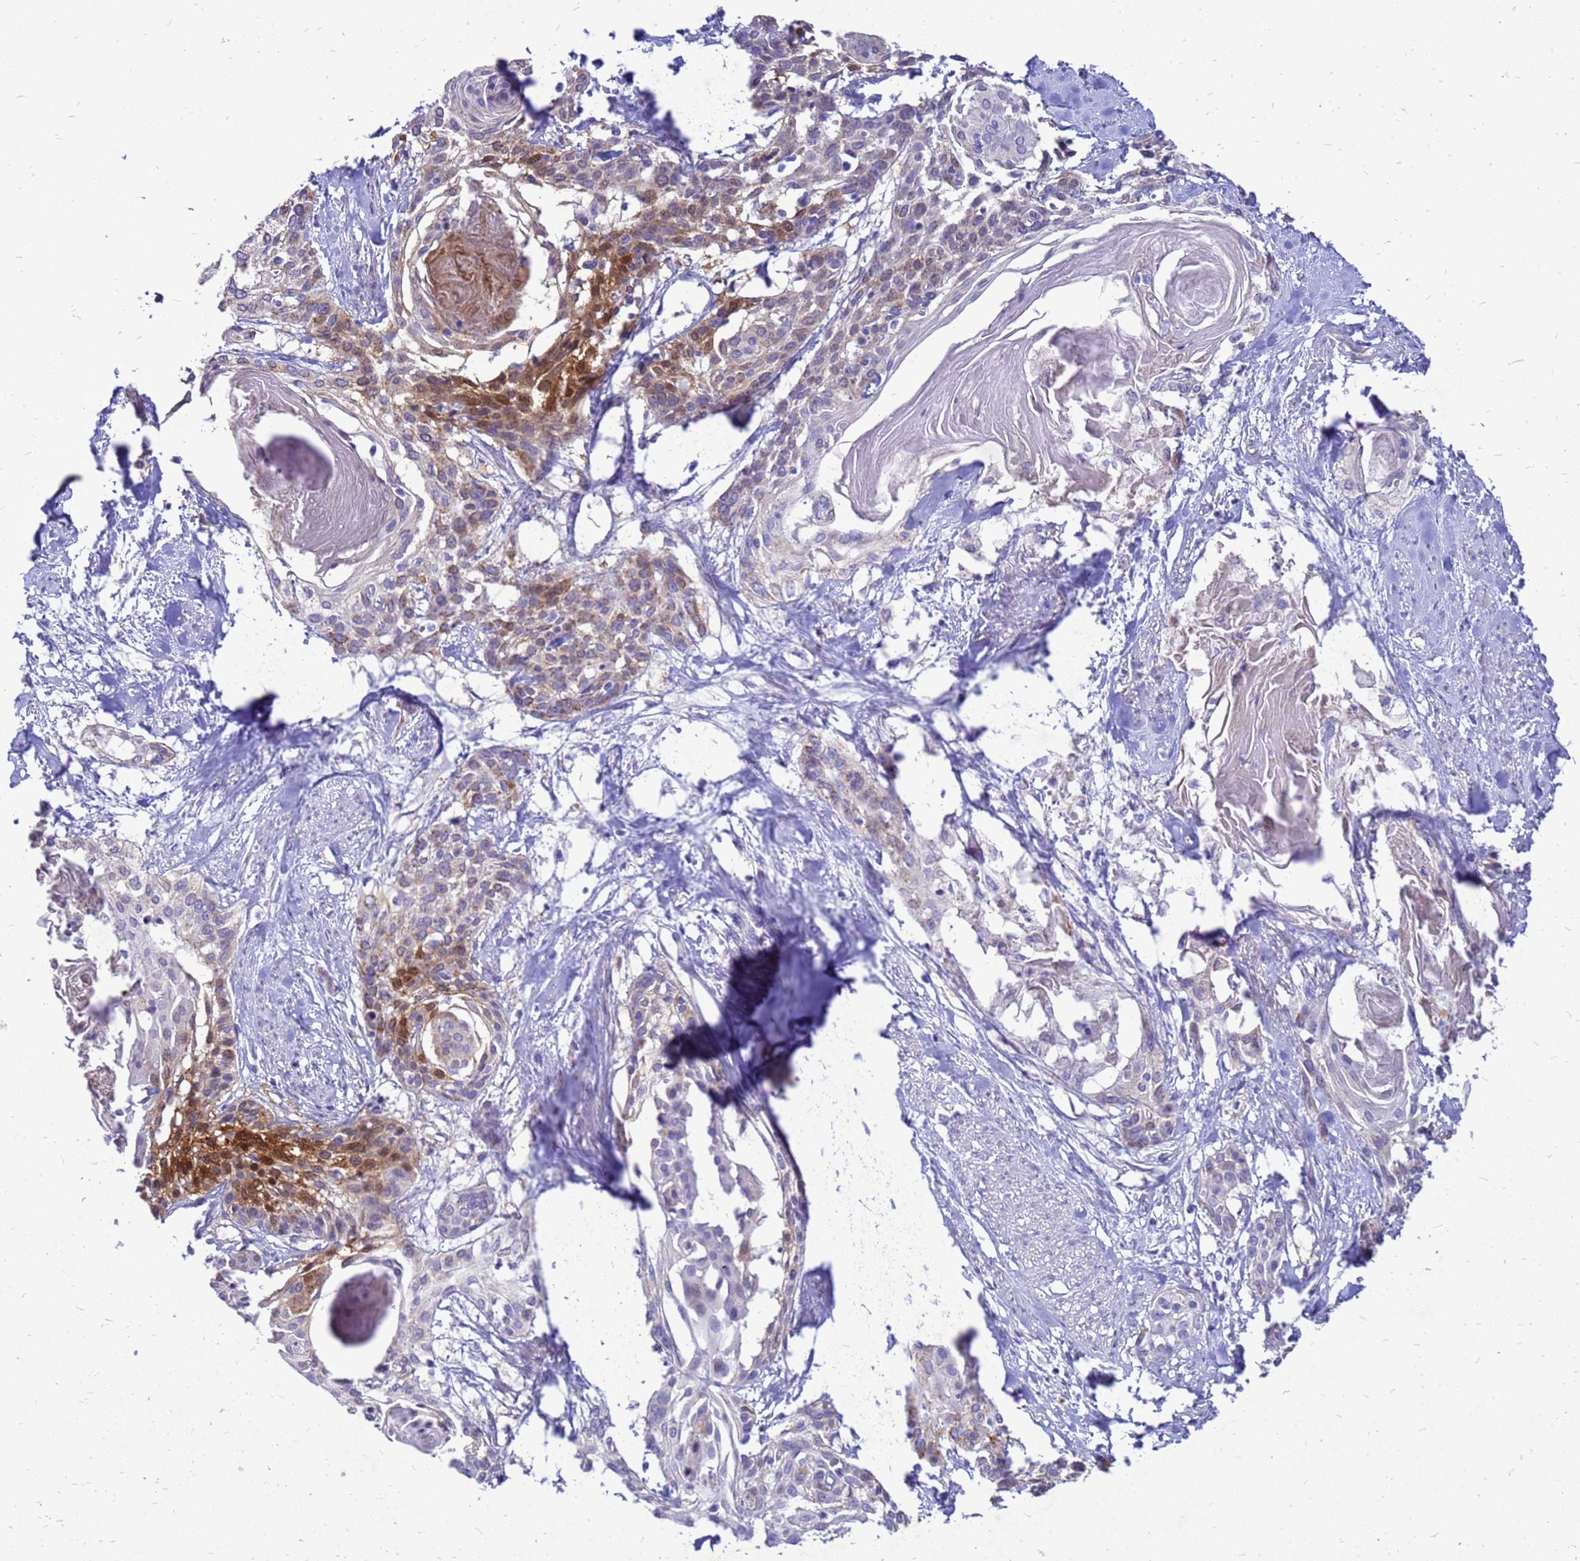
{"staining": {"intensity": "moderate", "quantity": "25%-75%", "location": "cytoplasmic/membranous,nuclear"}, "tissue": "cervical cancer", "cell_type": "Tumor cells", "image_type": "cancer", "snomed": [{"axis": "morphology", "description": "Squamous cell carcinoma, NOS"}, {"axis": "topography", "description": "Cervix"}], "caption": "Immunohistochemistry (IHC) photomicrograph of neoplastic tissue: human cervical cancer stained using immunohistochemistry (IHC) shows medium levels of moderate protein expression localized specifically in the cytoplasmic/membranous and nuclear of tumor cells, appearing as a cytoplasmic/membranous and nuclear brown color.", "gene": "AKR1C1", "patient": {"sex": "female", "age": 57}}